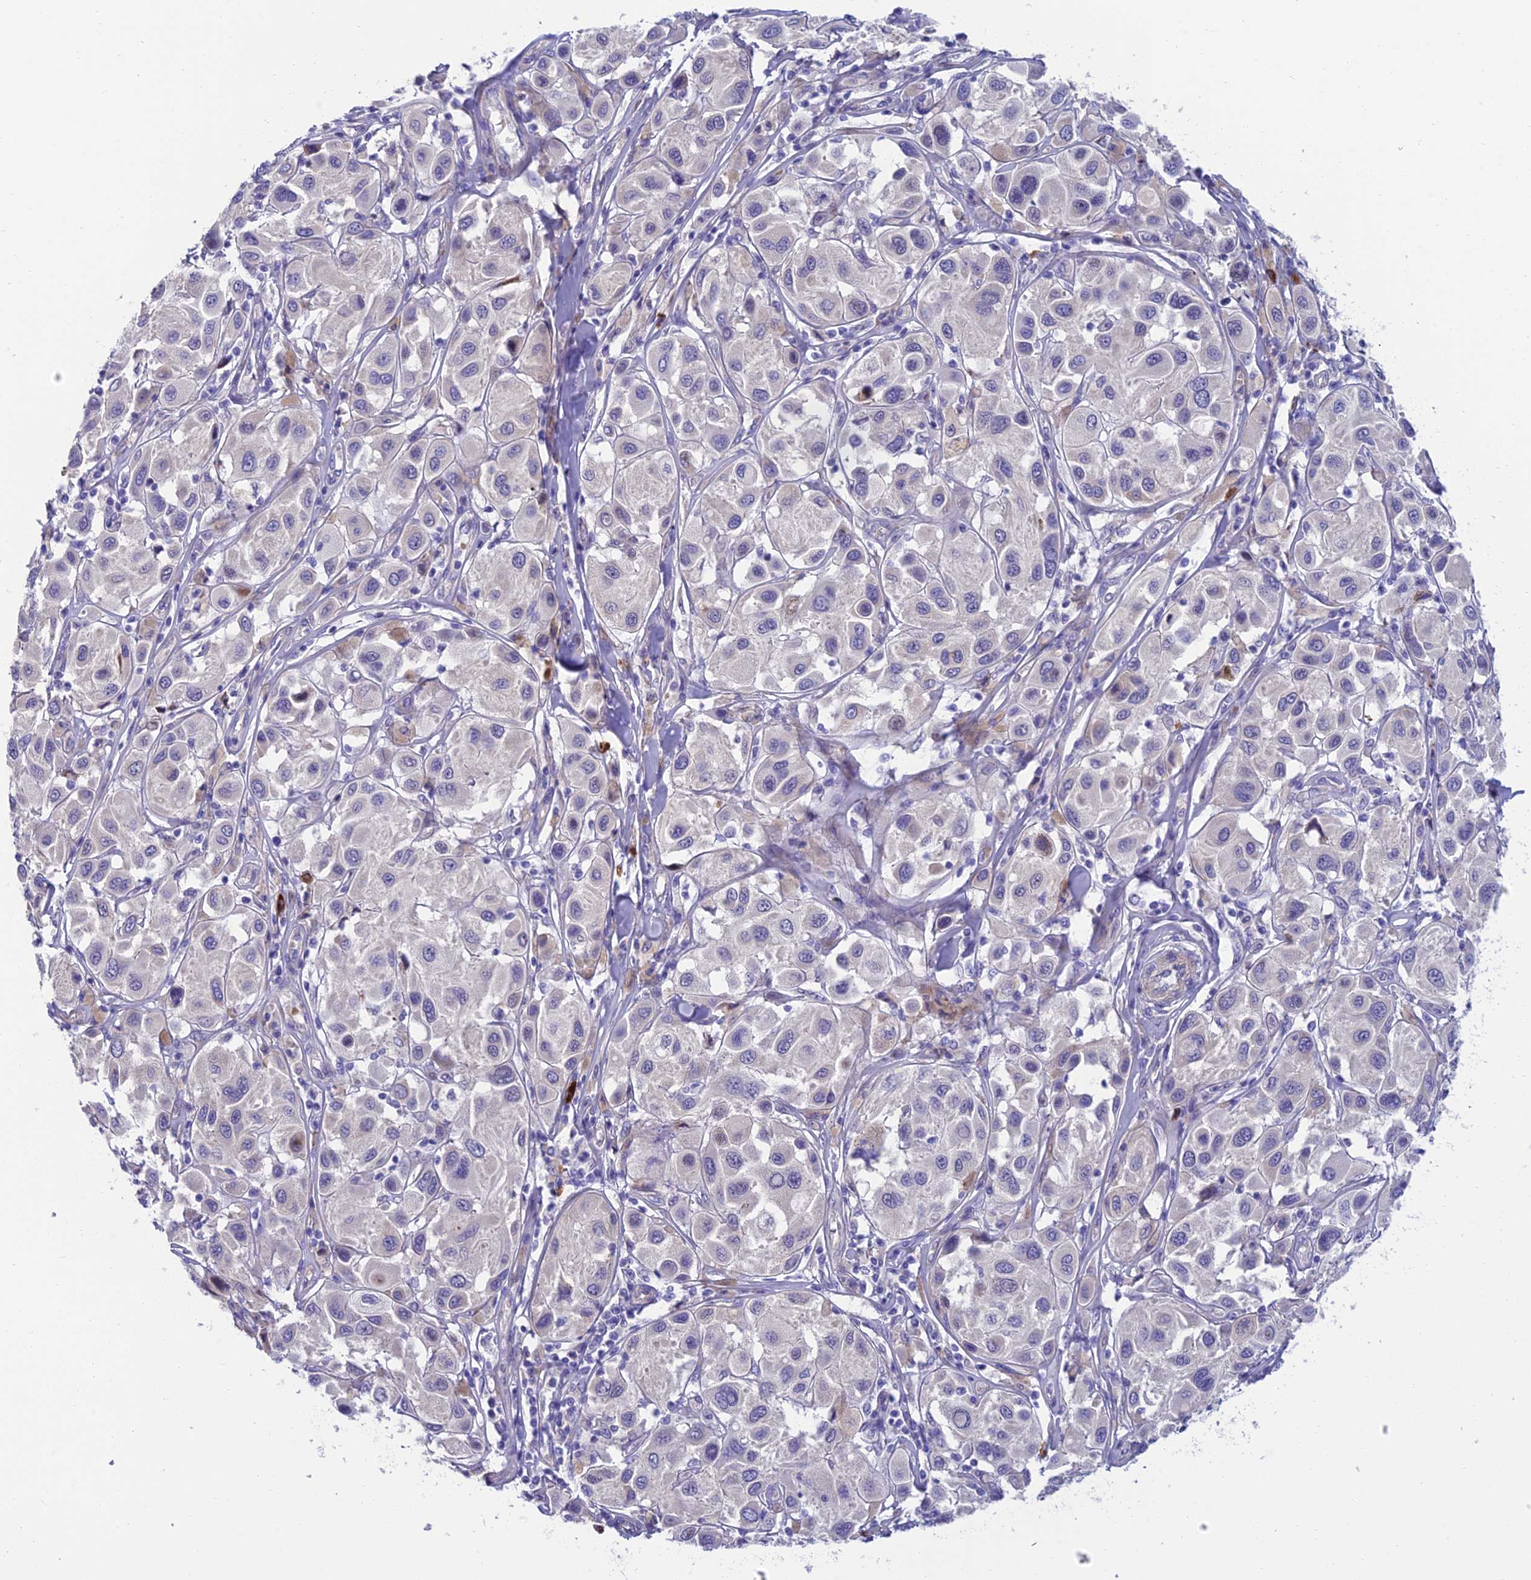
{"staining": {"intensity": "negative", "quantity": "none", "location": "none"}, "tissue": "melanoma", "cell_type": "Tumor cells", "image_type": "cancer", "snomed": [{"axis": "morphology", "description": "Malignant melanoma, Metastatic site"}, {"axis": "topography", "description": "Skin"}], "caption": "Immunohistochemical staining of malignant melanoma (metastatic site) demonstrates no significant expression in tumor cells.", "gene": "MACIR", "patient": {"sex": "male", "age": 41}}